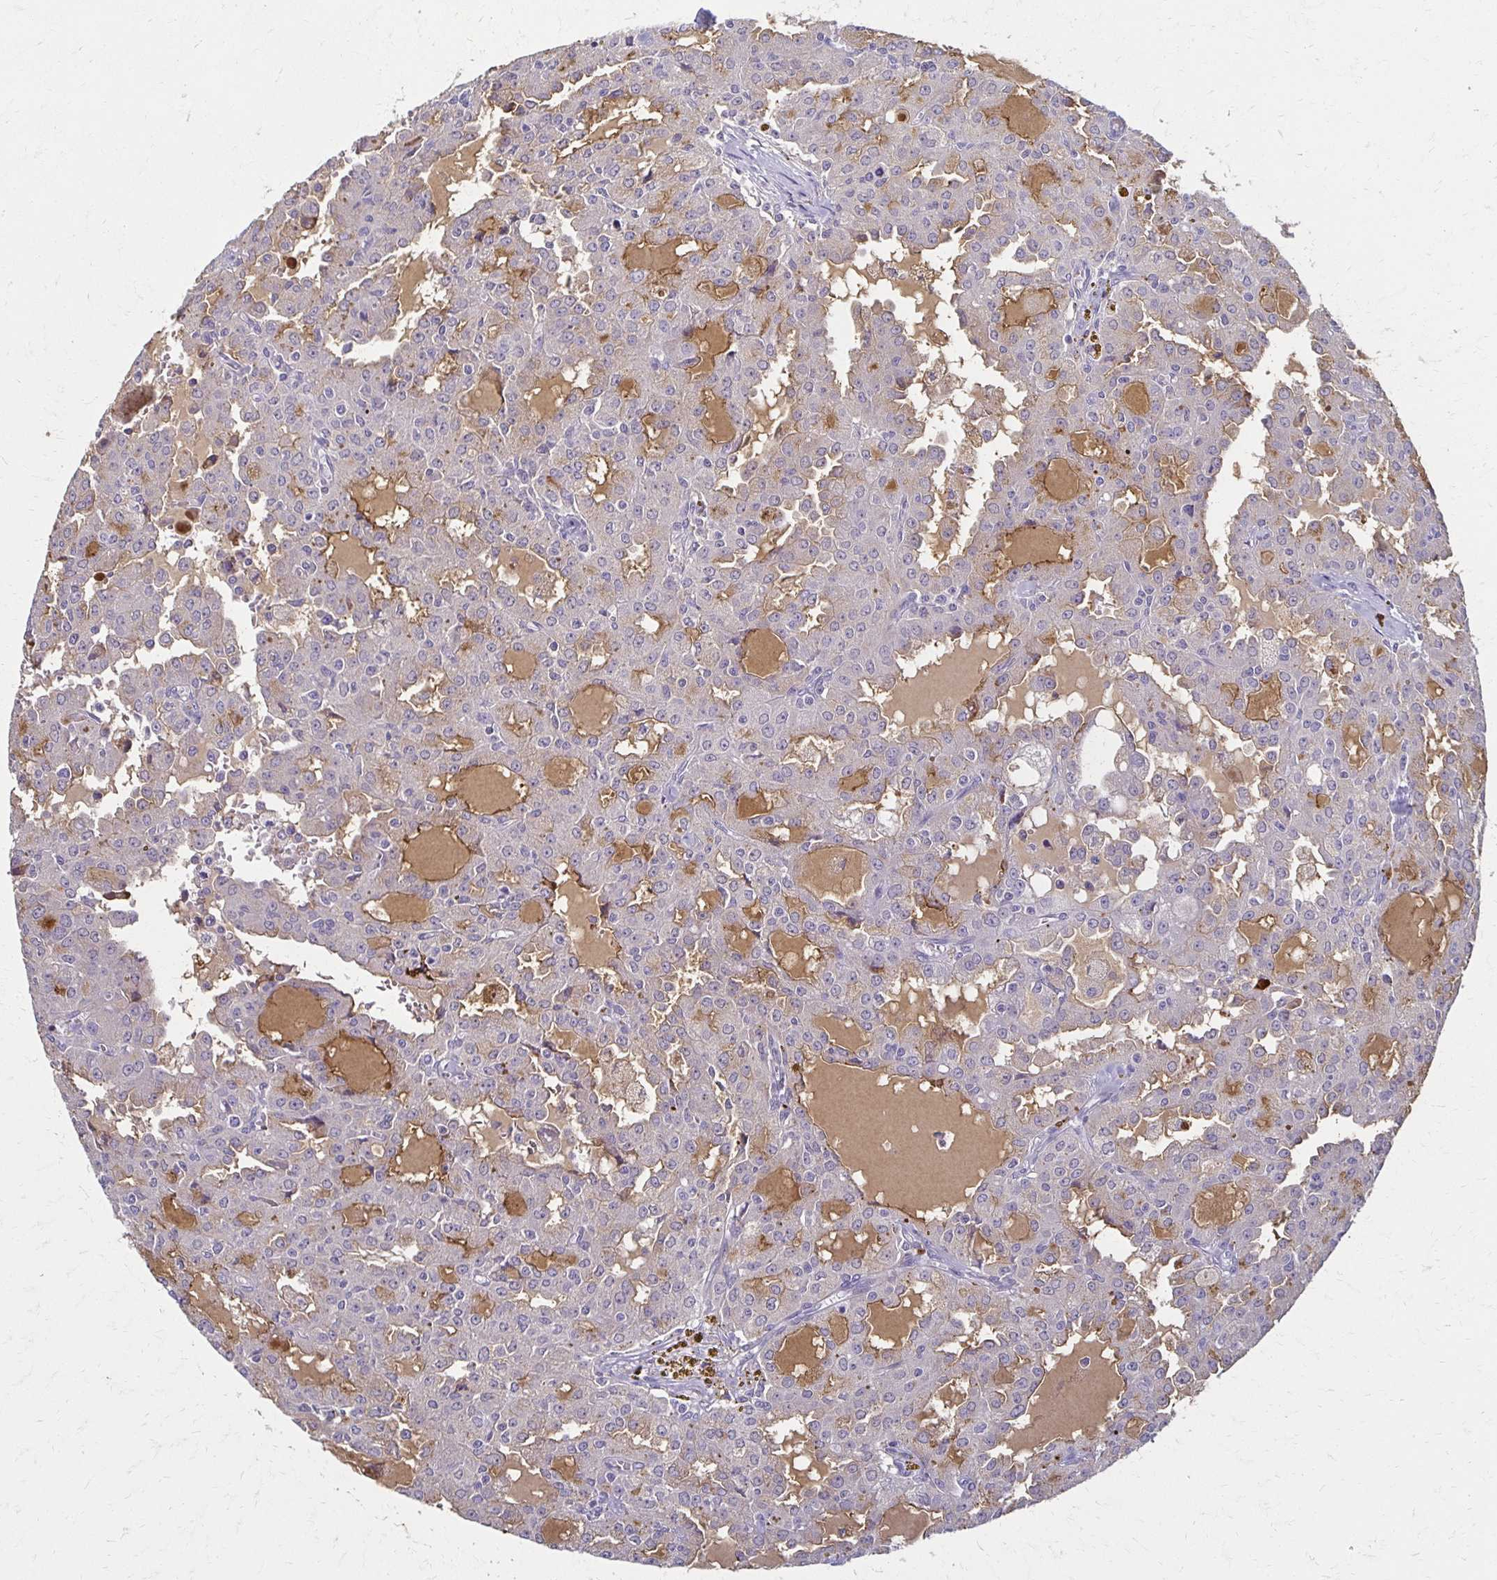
{"staining": {"intensity": "negative", "quantity": "none", "location": "none"}, "tissue": "head and neck cancer", "cell_type": "Tumor cells", "image_type": "cancer", "snomed": [{"axis": "morphology", "description": "Adenocarcinoma, NOS"}, {"axis": "topography", "description": "Head-Neck"}], "caption": "Micrograph shows no significant protein expression in tumor cells of head and neck cancer.", "gene": "BBS12", "patient": {"sex": "male", "age": 64}}